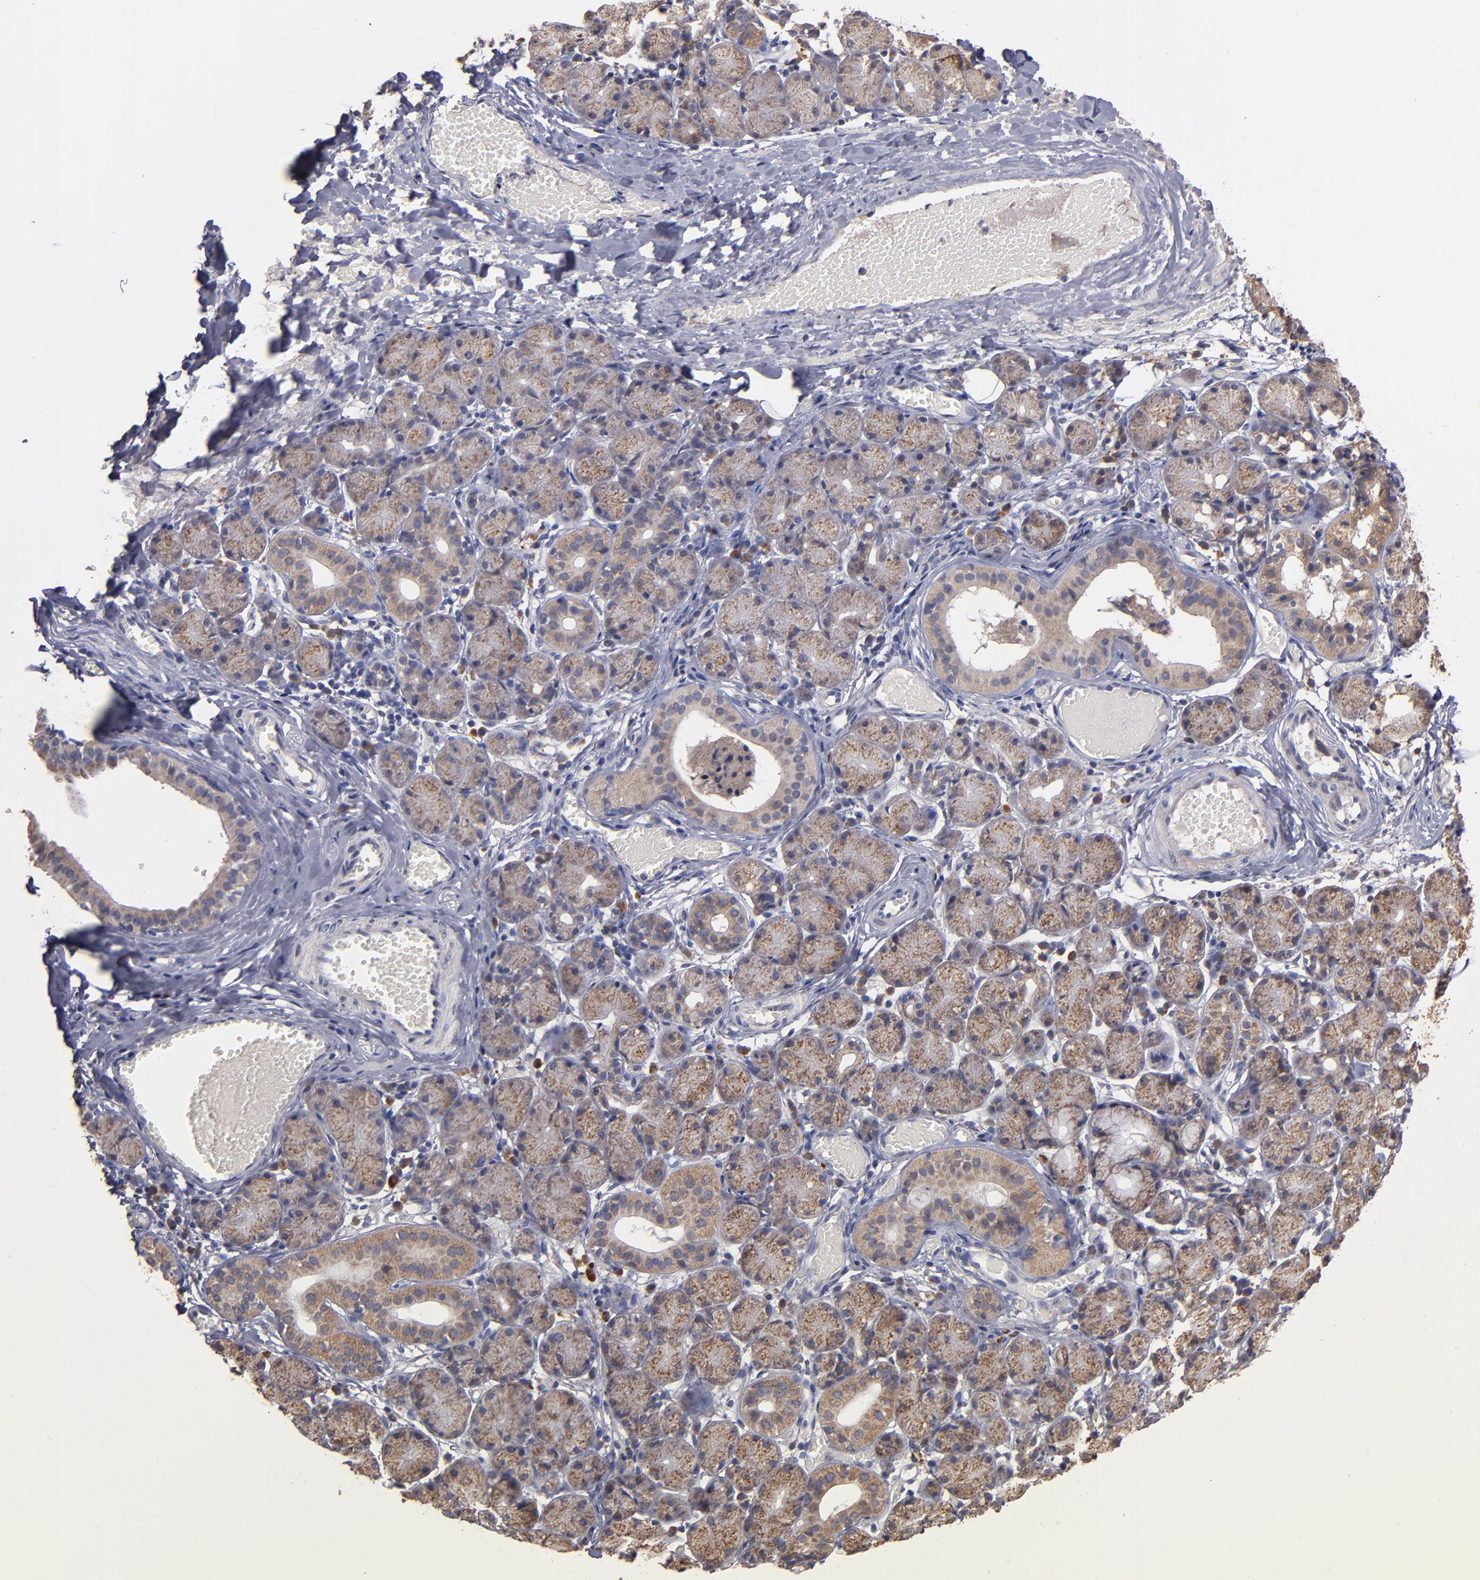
{"staining": {"intensity": "moderate", "quantity": ">75%", "location": "cytoplasmic/membranous"}, "tissue": "salivary gland", "cell_type": "Glandular cells", "image_type": "normal", "snomed": [{"axis": "morphology", "description": "Normal tissue, NOS"}, {"axis": "topography", "description": "Salivary gland"}], "caption": "IHC of benign salivary gland demonstrates medium levels of moderate cytoplasmic/membranous expression in about >75% of glandular cells. The protein is stained brown, and the nuclei are stained in blue (DAB (3,3'-diaminobenzidine) IHC with brightfield microscopy, high magnification).", "gene": "DIABLO", "patient": {"sex": "female", "age": 24}}